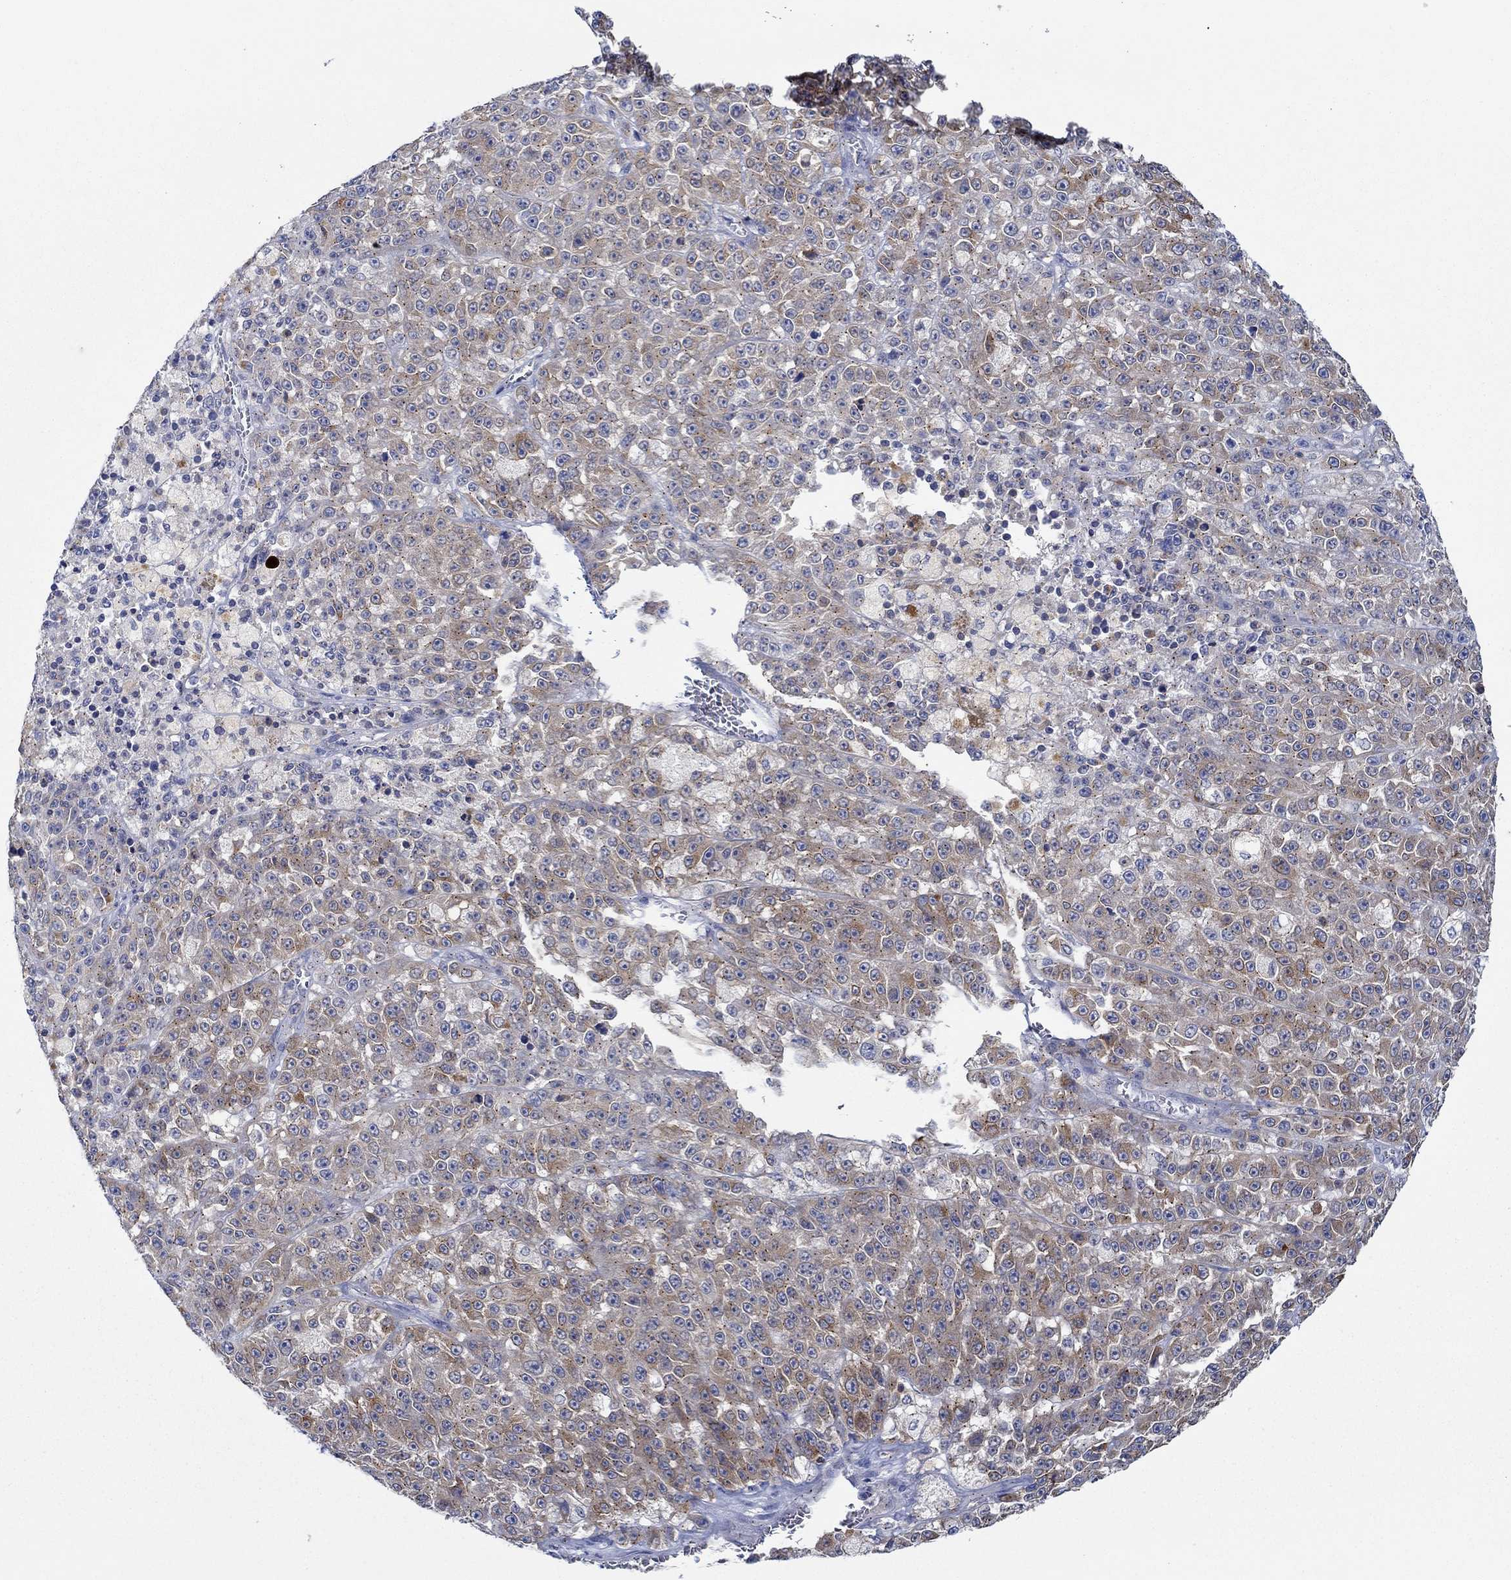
{"staining": {"intensity": "moderate", "quantity": "25%-75%", "location": "cytoplasmic/membranous"}, "tissue": "melanoma", "cell_type": "Tumor cells", "image_type": "cancer", "snomed": [{"axis": "morphology", "description": "Malignant melanoma, NOS"}, {"axis": "topography", "description": "Skin"}], "caption": "Immunohistochemical staining of human melanoma displays medium levels of moderate cytoplasmic/membranous positivity in approximately 25%-75% of tumor cells. Immunohistochemistry stains the protein of interest in brown and the nuclei are stained blue.", "gene": "CPM", "patient": {"sex": "female", "age": 58}}